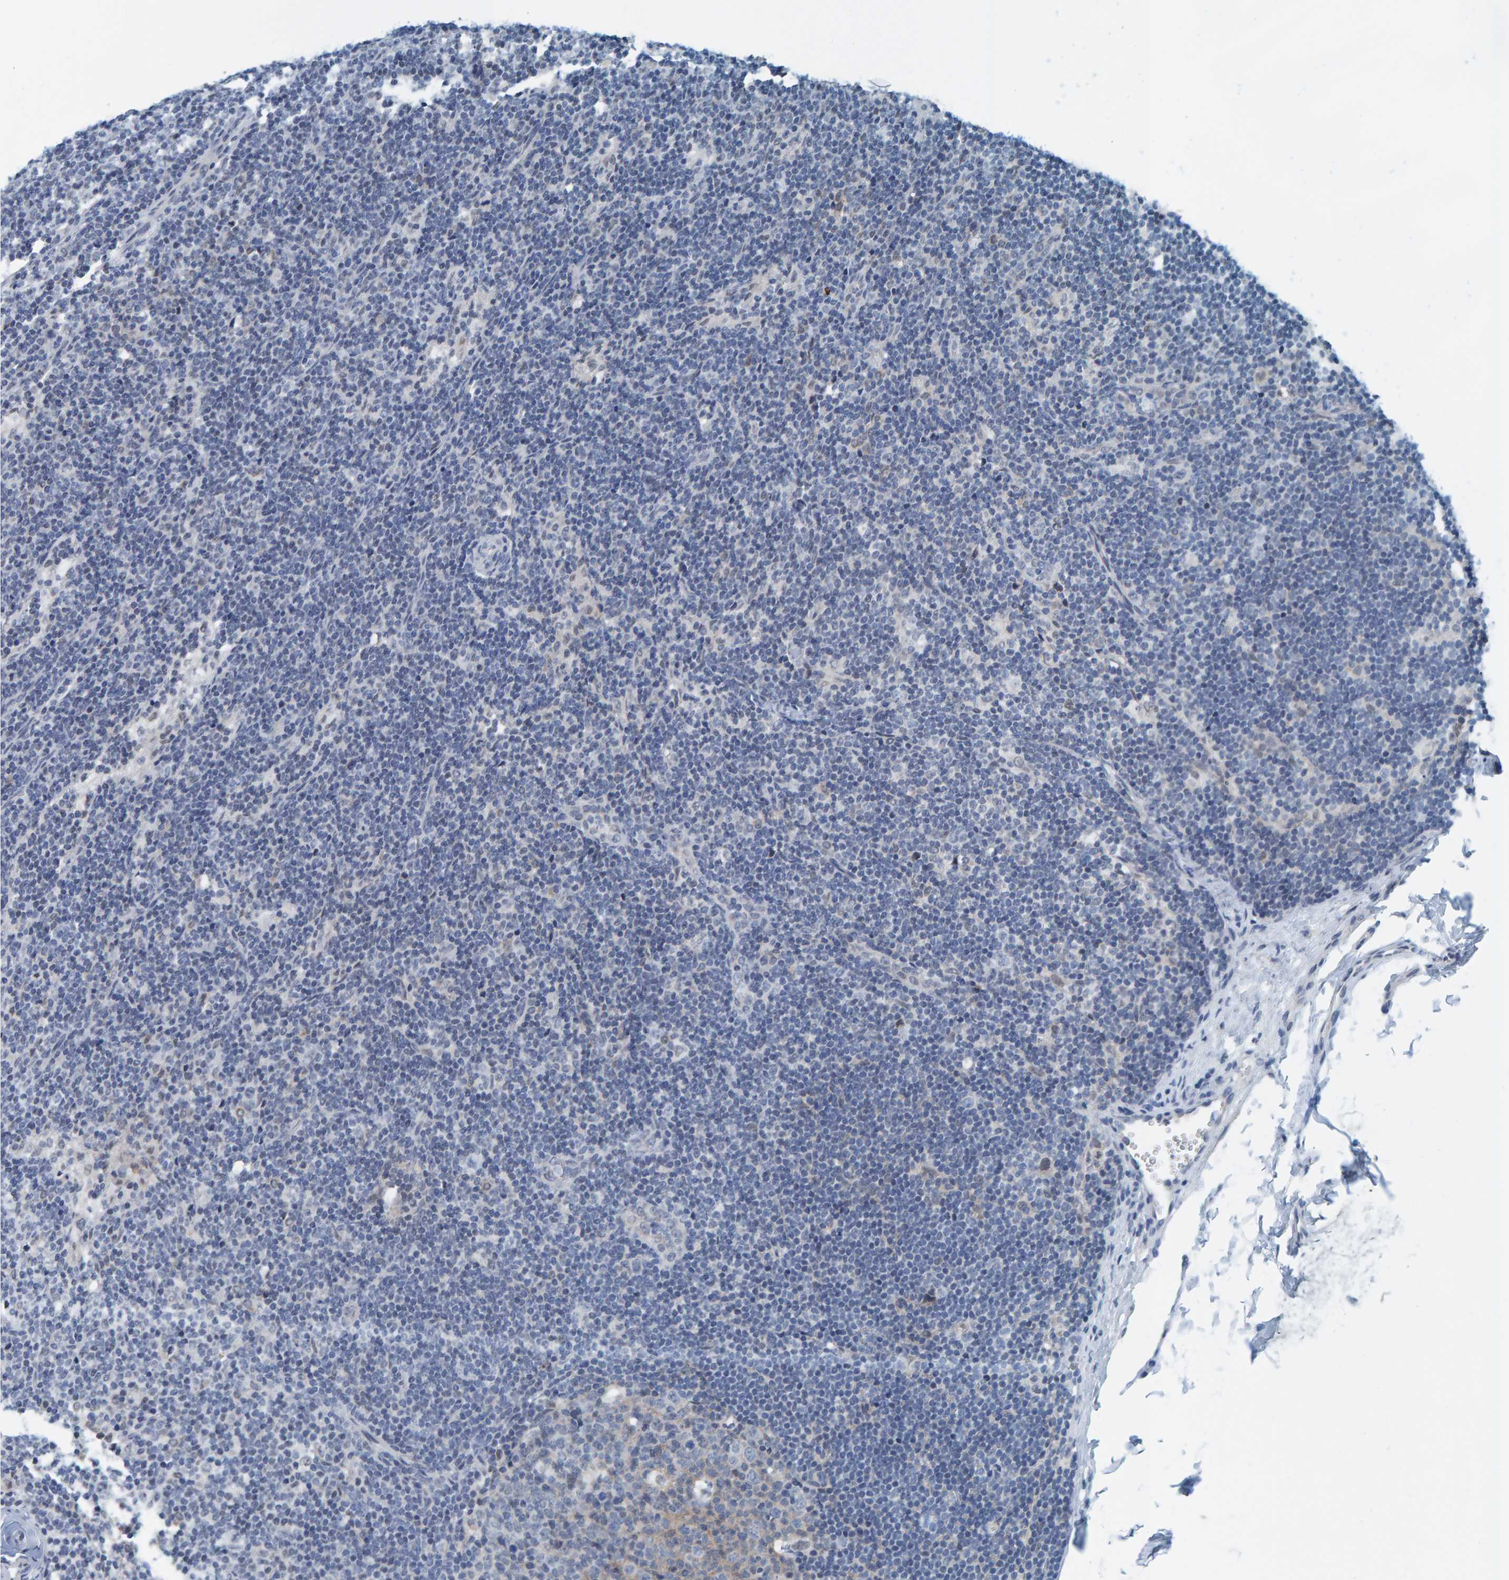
{"staining": {"intensity": "weak", "quantity": "<25%", "location": "cytoplasmic/membranous"}, "tissue": "lymph node", "cell_type": "Germinal center cells", "image_type": "normal", "snomed": [{"axis": "morphology", "description": "Normal tissue, NOS"}, {"axis": "topography", "description": "Lymph node"}], "caption": "Germinal center cells are negative for brown protein staining in normal lymph node. (Brightfield microscopy of DAB immunohistochemistry (IHC) at high magnification).", "gene": "CNP", "patient": {"sex": "female", "age": 22}}